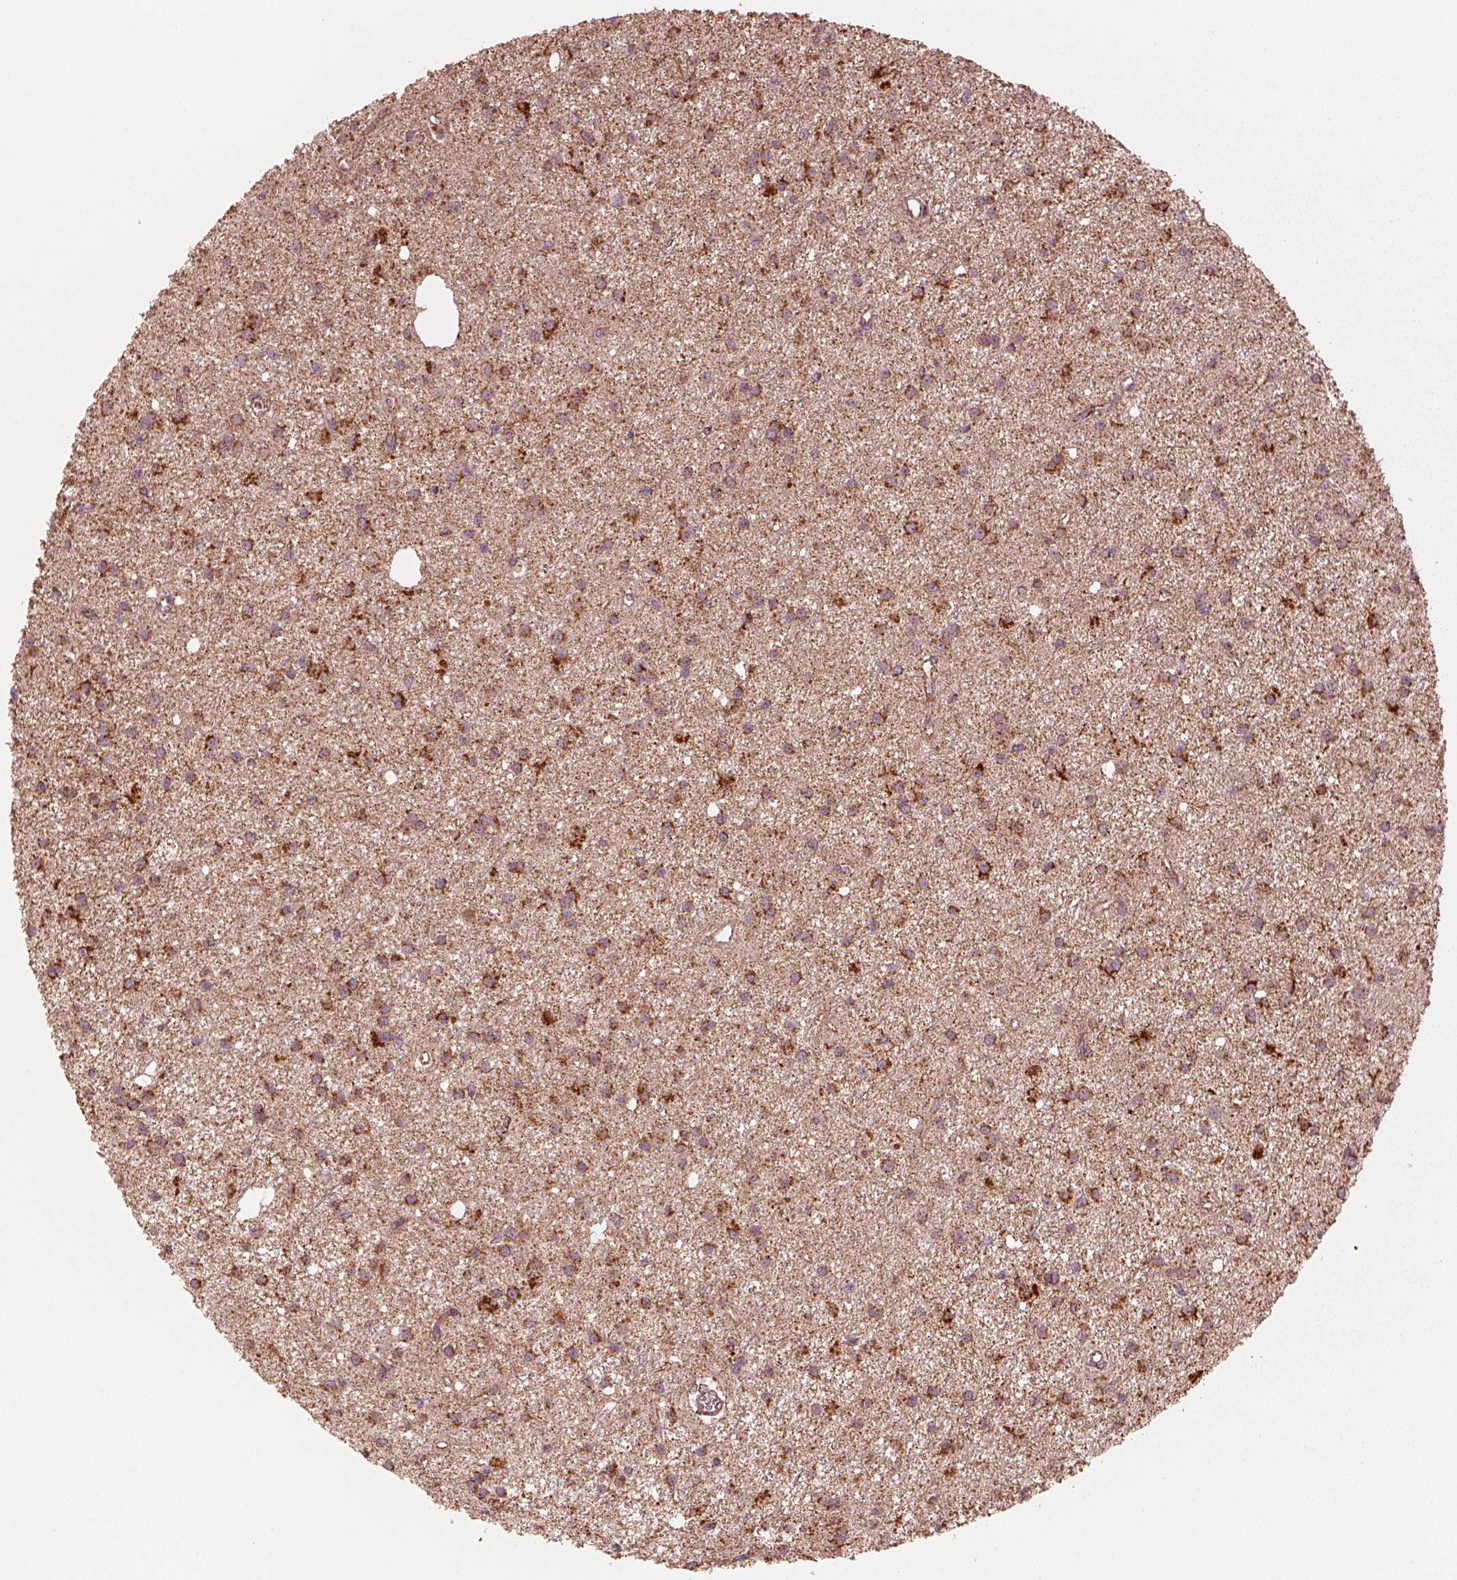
{"staining": {"intensity": "strong", "quantity": ">75%", "location": "cytoplasmic/membranous"}, "tissue": "glioma", "cell_type": "Tumor cells", "image_type": "cancer", "snomed": [{"axis": "morphology", "description": "Glioma, malignant, Low grade"}, {"axis": "topography", "description": "Brain"}], "caption": "Immunohistochemistry (IHC) (DAB) staining of human glioma shows strong cytoplasmic/membranous protein positivity in approximately >75% of tumor cells.", "gene": "NDUFB10", "patient": {"sex": "male", "age": 27}}